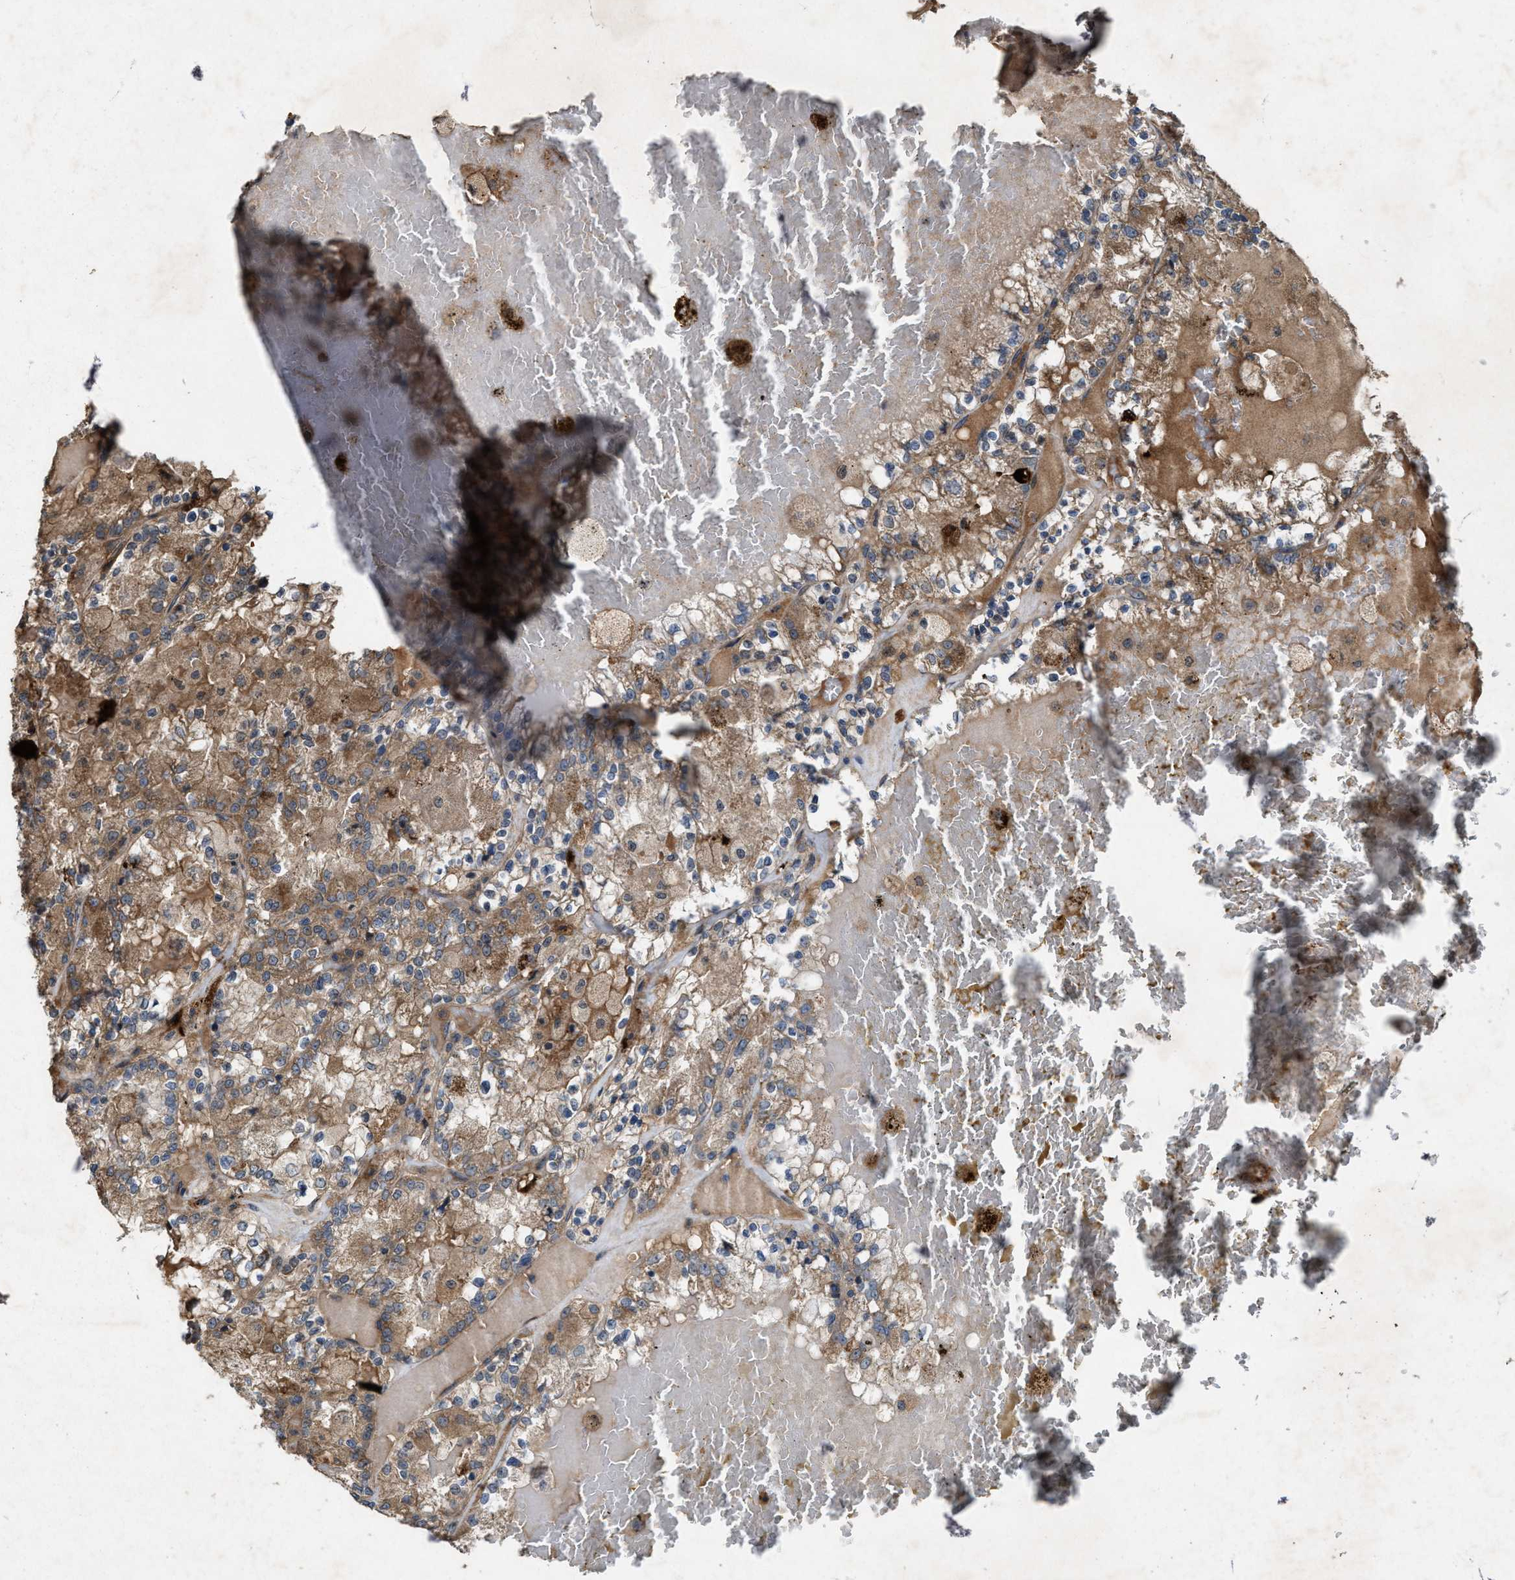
{"staining": {"intensity": "moderate", "quantity": ">75%", "location": "cytoplasmic/membranous"}, "tissue": "renal cancer", "cell_type": "Tumor cells", "image_type": "cancer", "snomed": [{"axis": "morphology", "description": "Adenocarcinoma, NOS"}, {"axis": "topography", "description": "Kidney"}], "caption": "Renal cancer (adenocarcinoma) was stained to show a protein in brown. There is medium levels of moderate cytoplasmic/membranous staining in approximately >75% of tumor cells.", "gene": "PDP2", "patient": {"sex": "female", "age": 56}}